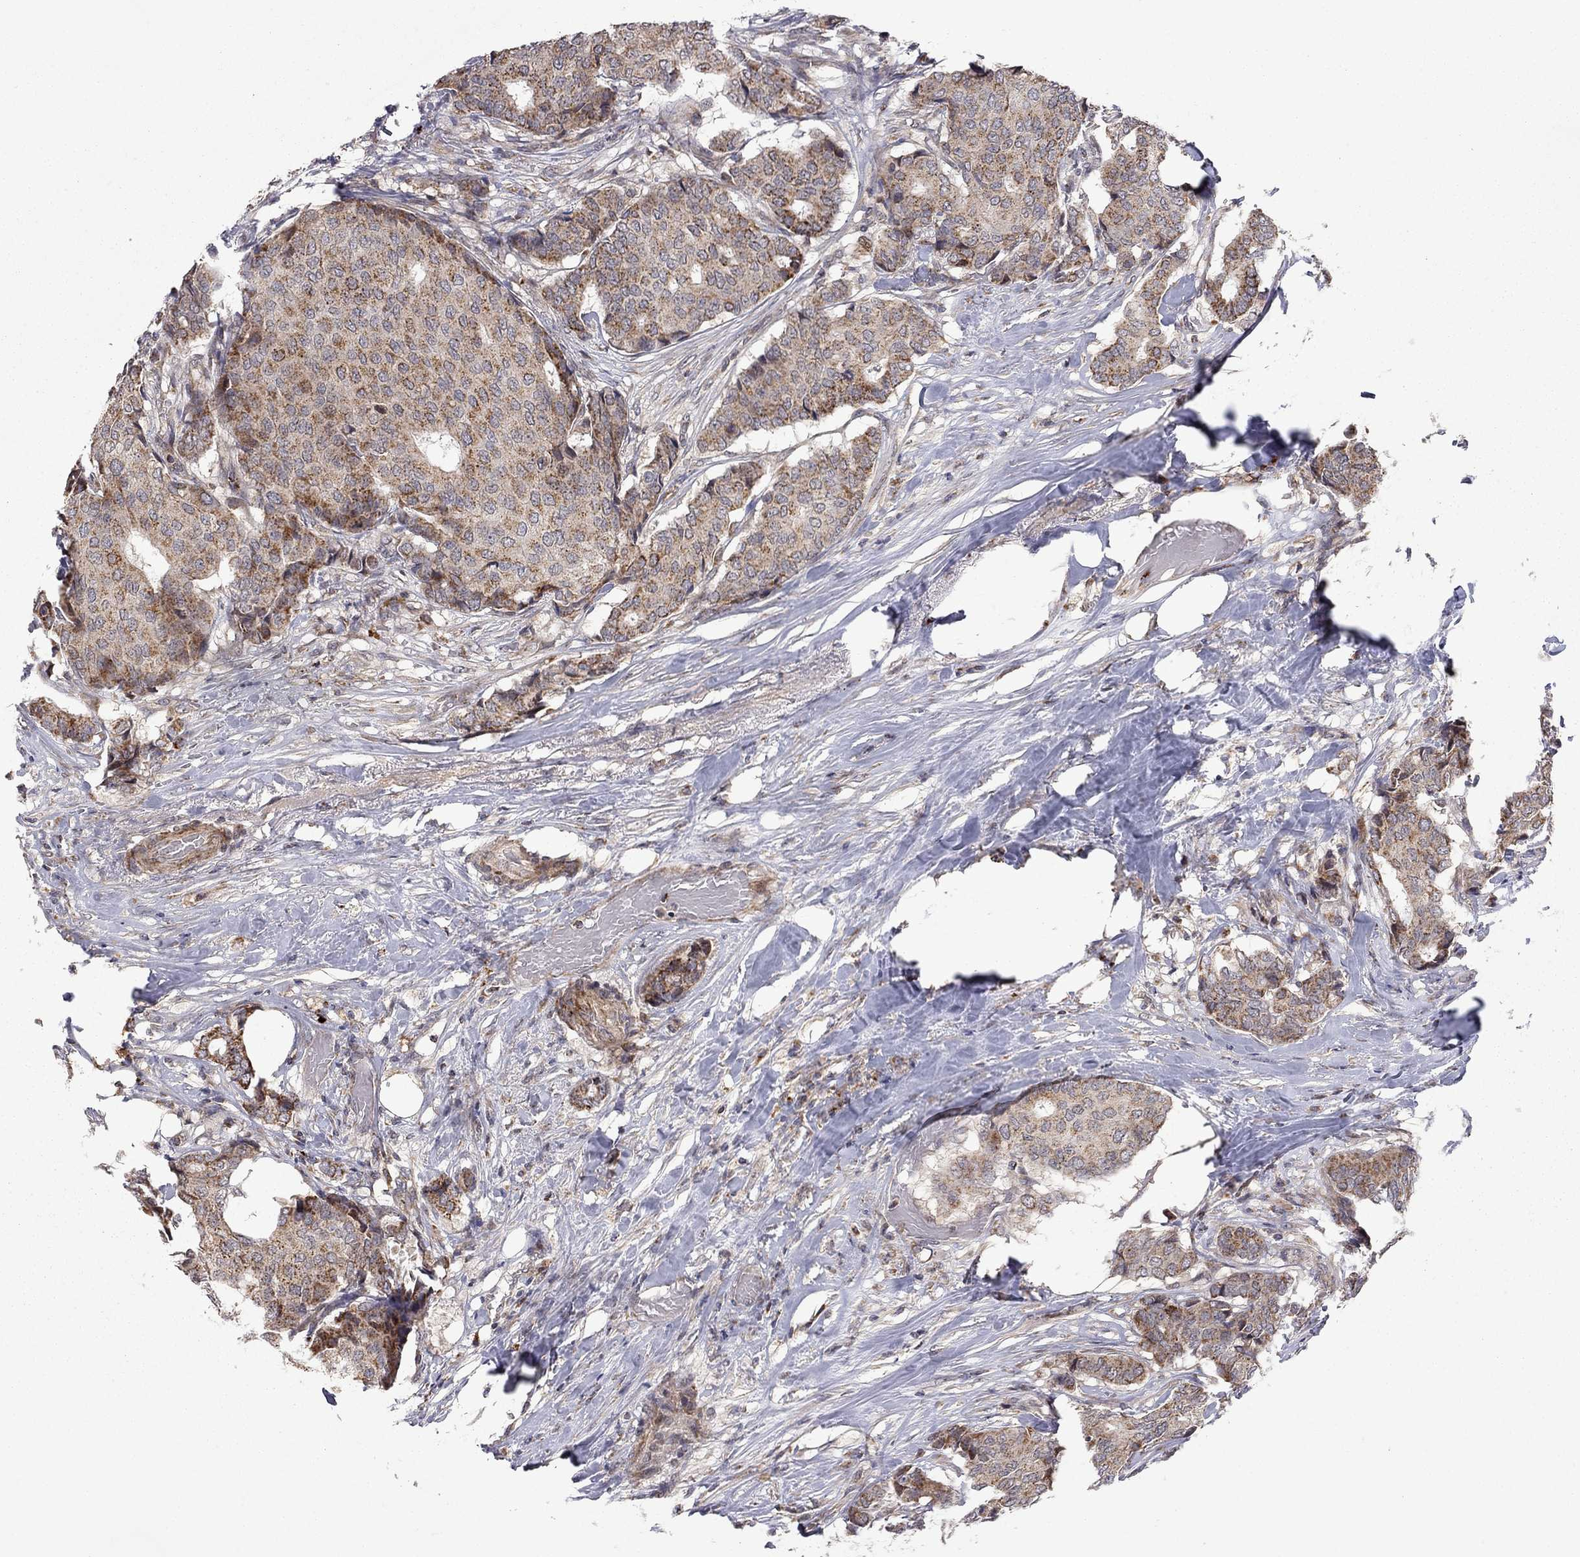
{"staining": {"intensity": "moderate", "quantity": "<25%", "location": "cytoplasmic/membranous"}, "tissue": "breast cancer", "cell_type": "Tumor cells", "image_type": "cancer", "snomed": [{"axis": "morphology", "description": "Duct carcinoma"}, {"axis": "topography", "description": "Breast"}], "caption": "Protein staining of breast invasive ductal carcinoma tissue exhibits moderate cytoplasmic/membranous staining in approximately <25% of tumor cells.", "gene": "IDS", "patient": {"sex": "female", "age": 75}}